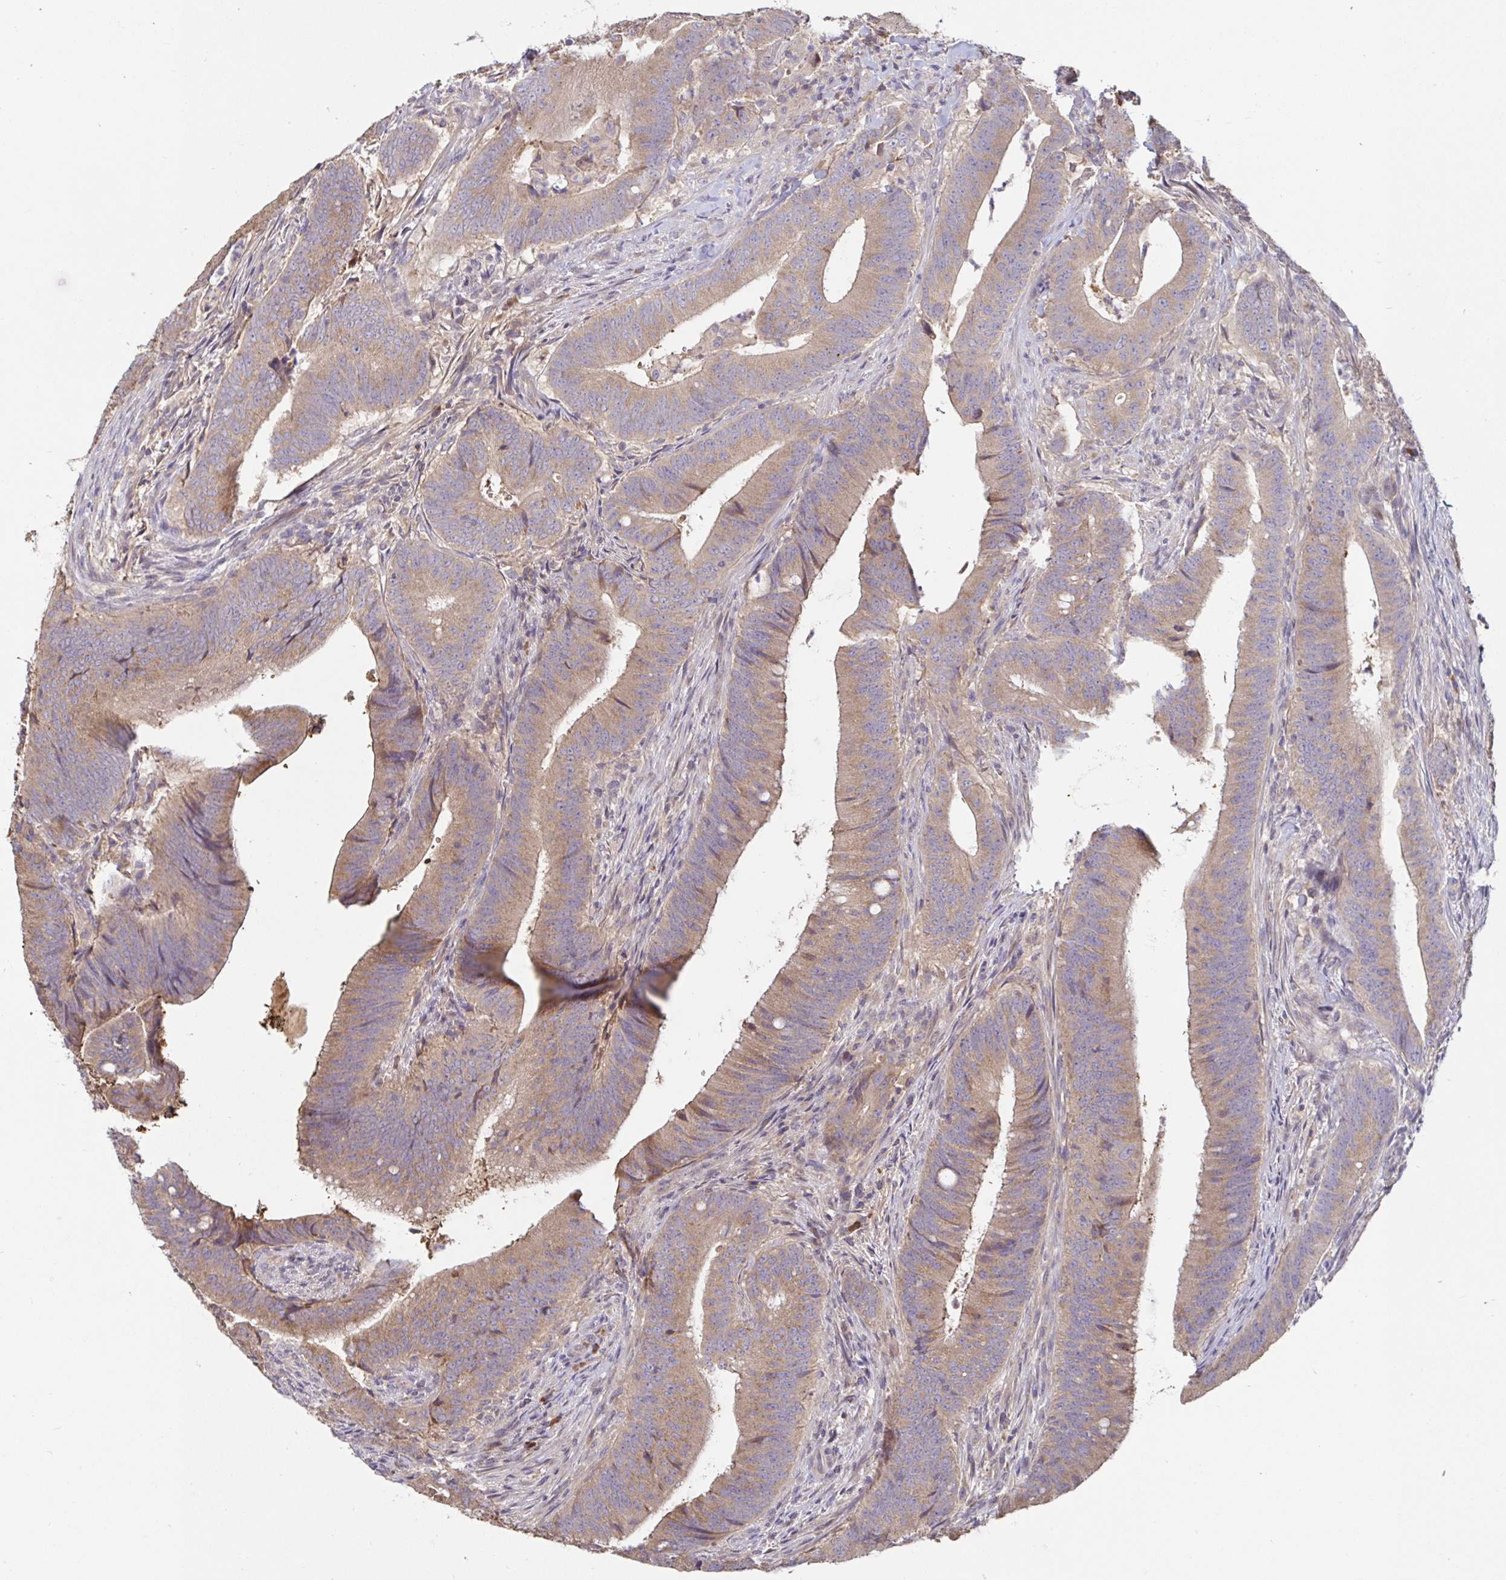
{"staining": {"intensity": "weak", "quantity": ">75%", "location": "cytoplasmic/membranous"}, "tissue": "colorectal cancer", "cell_type": "Tumor cells", "image_type": "cancer", "snomed": [{"axis": "morphology", "description": "Adenocarcinoma, NOS"}, {"axis": "topography", "description": "Colon"}], "caption": "There is low levels of weak cytoplasmic/membranous expression in tumor cells of colorectal adenocarcinoma, as demonstrated by immunohistochemical staining (brown color).", "gene": "LARP1", "patient": {"sex": "female", "age": 43}}